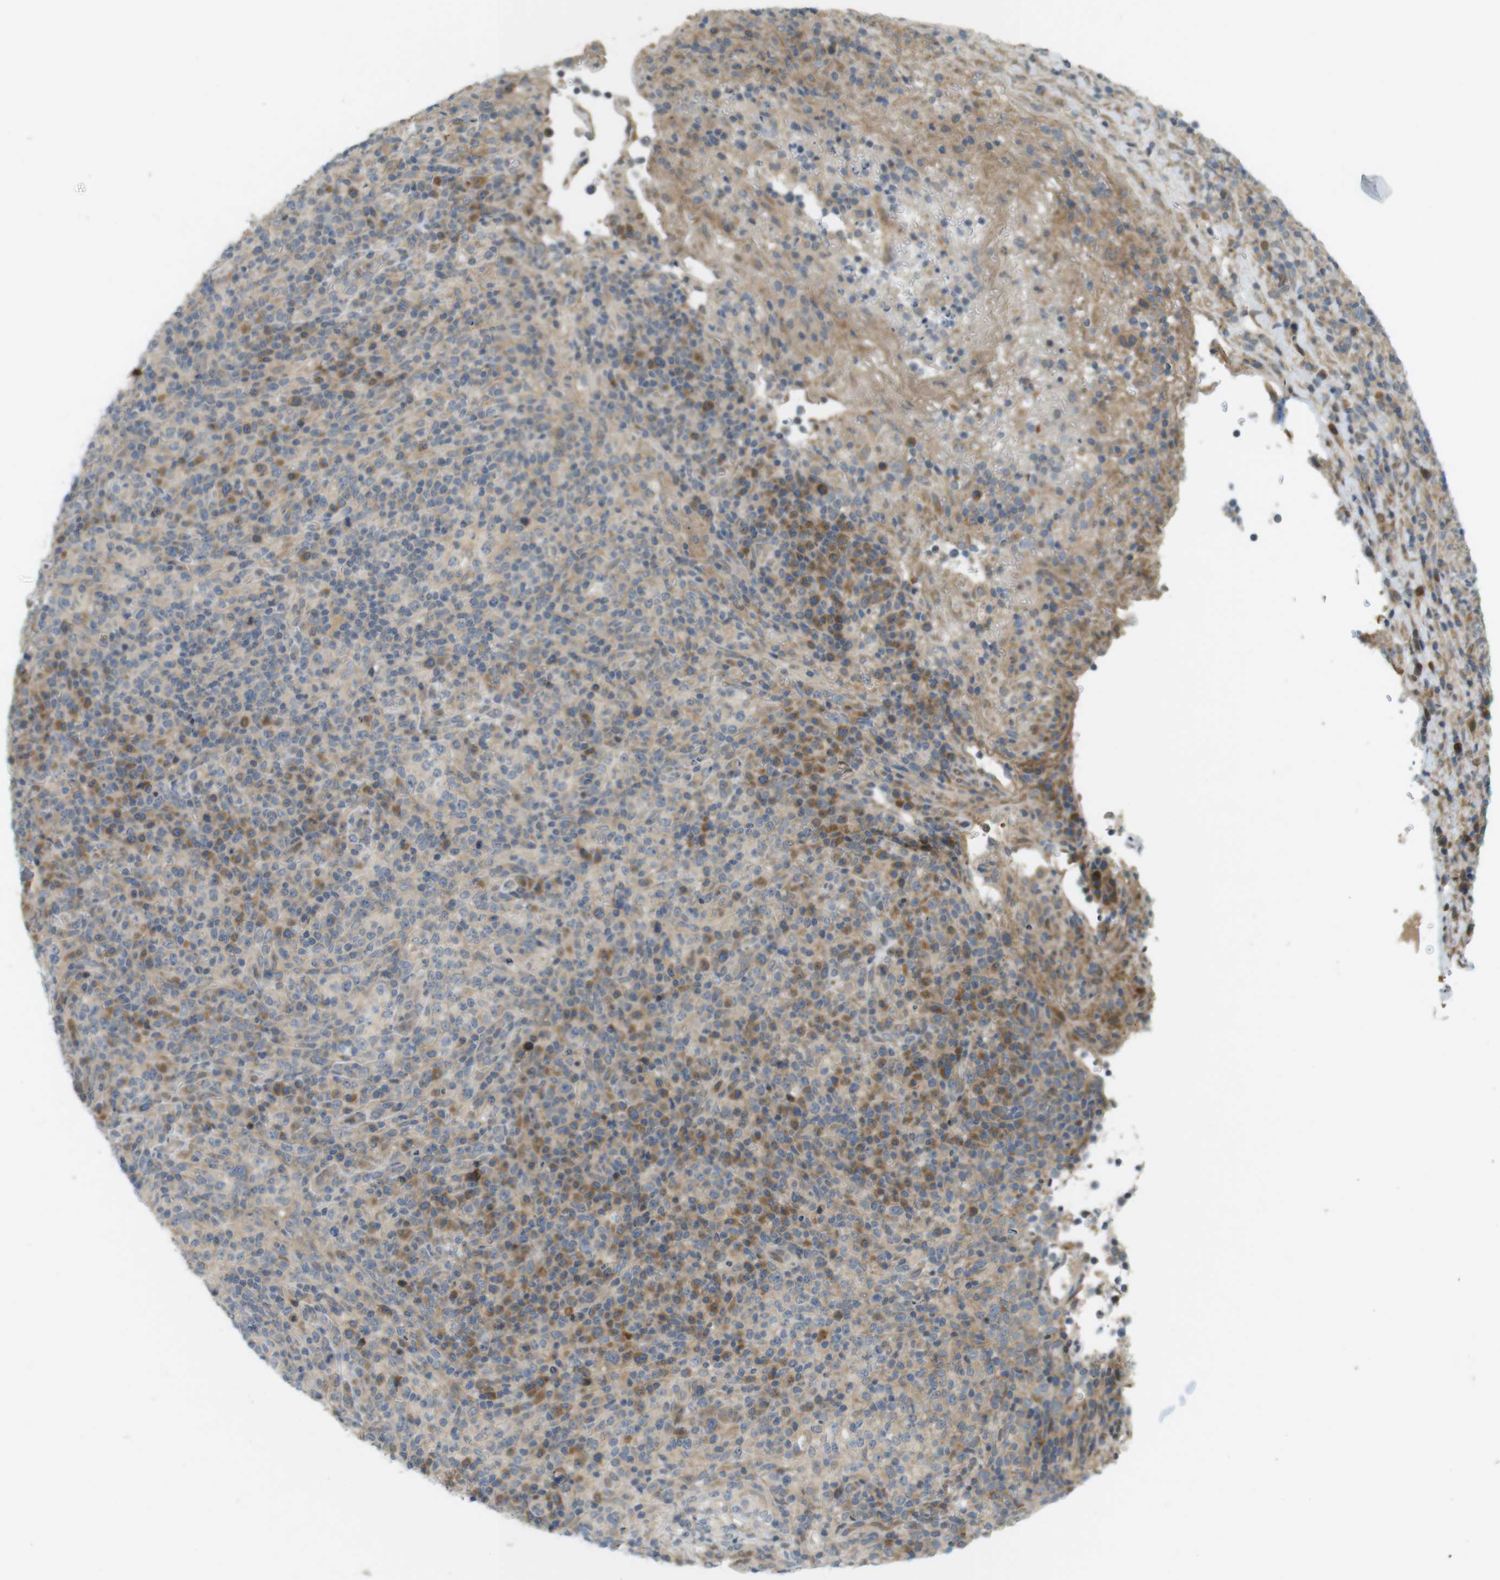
{"staining": {"intensity": "weak", "quantity": "25%-75%", "location": "cytoplasmic/membranous"}, "tissue": "lymphoma", "cell_type": "Tumor cells", "image_type": "cancer", "snomed": [{"axis": "morphology", "description": "Malignant lymphoma, non-Hodgkin's type, High grade"}, {"axis": "topography", "description": "Lymph node"}], "caption": "About 25%-75% of tumor cells in human malignant lymphoma, non-Hodgkin's type (high-grade) display weak cytoplasmic/membranous protein staining as visualized by brown immunohistochemical staining.", "gene": "CLRN3", "patient": {"sex": "female", "age": 76}}